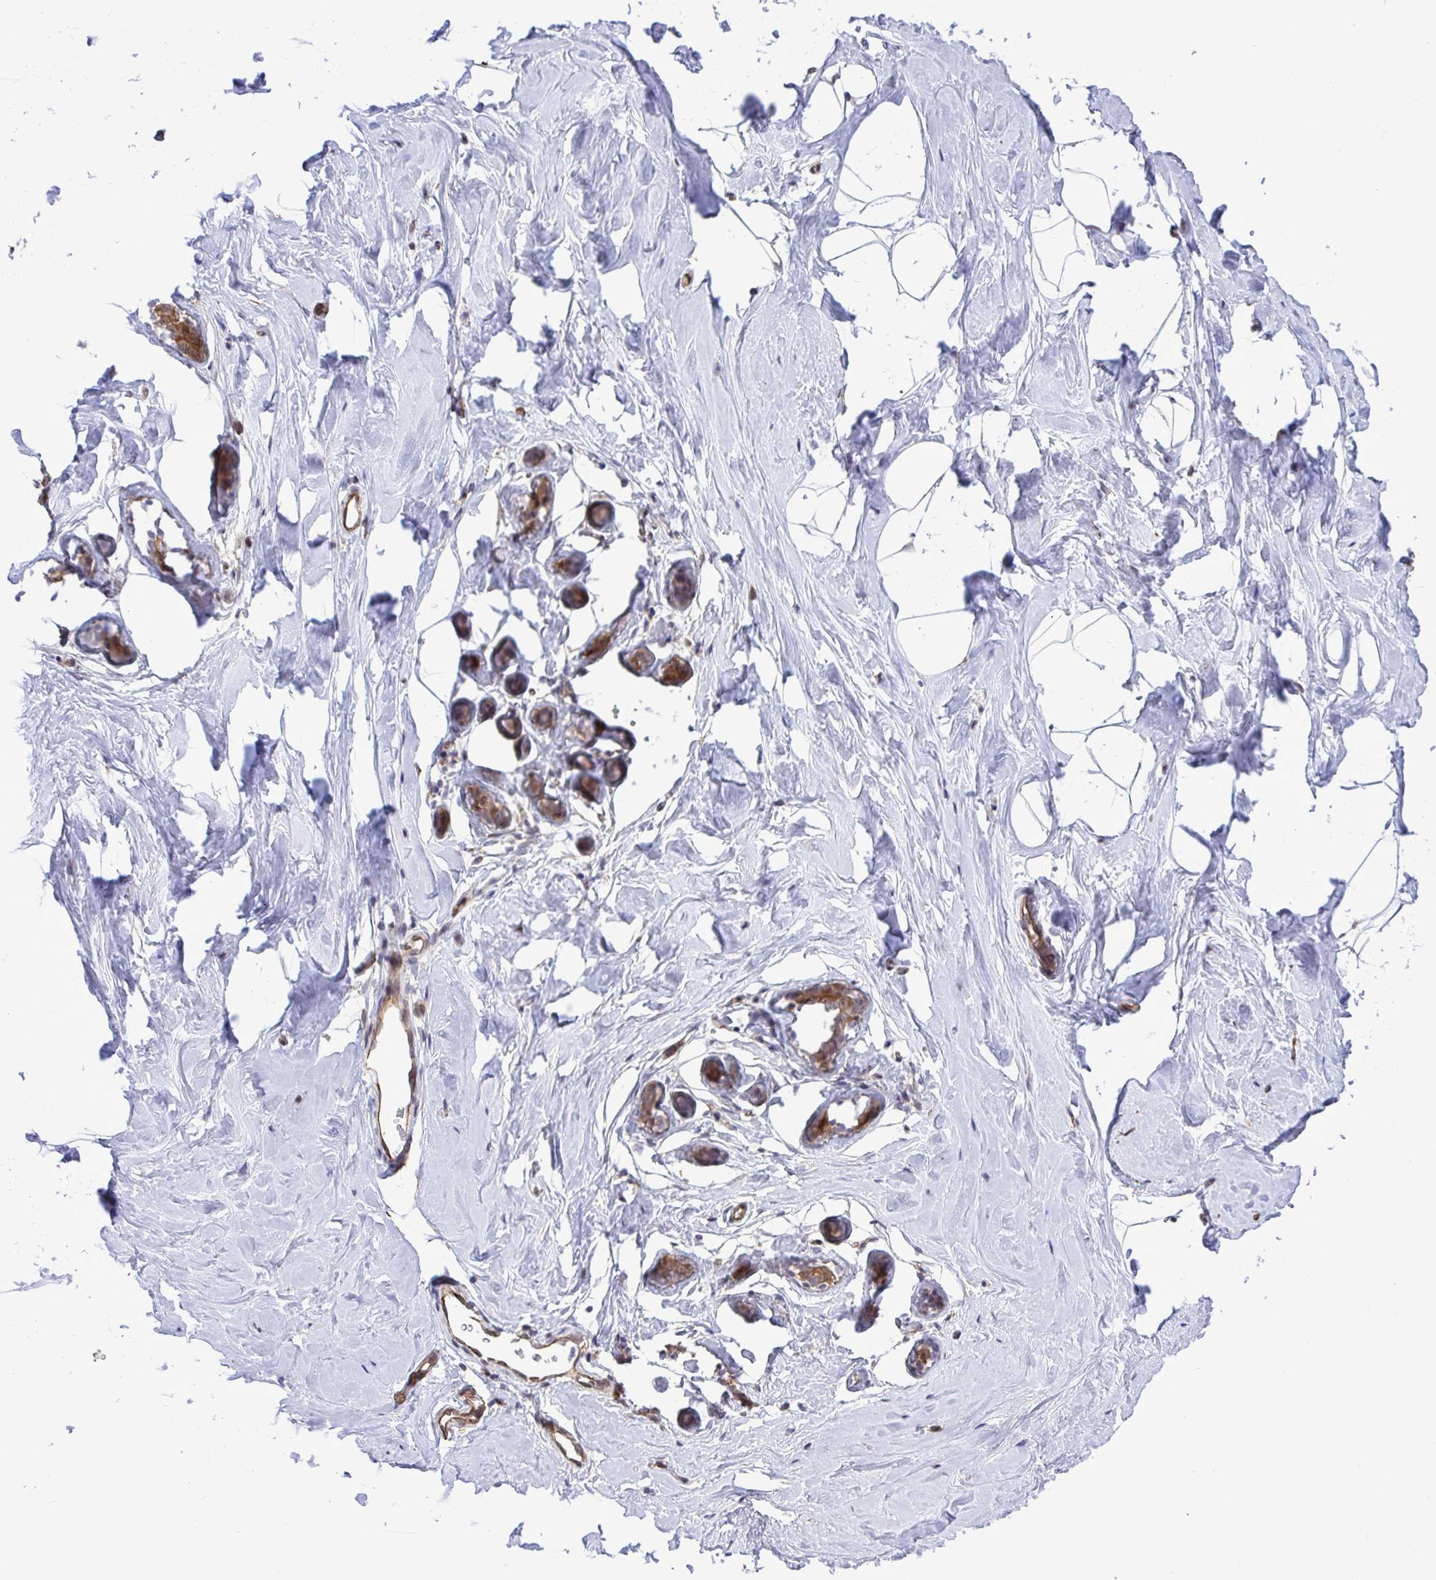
{"staining": {"intensity": "negative", "quantity": "none", "location": "none"}, "tissue": "breast", "cell_type": "Adipocytes", "image_type": "normal", "snomed": [{"axis": "morphology", "description": "Normal tissue, NOS"}, {"axis": "topography", "description": "Breast"}], "caption": "DAB immunohistochemical staining of unremarkable human breast exhibits no significant staining in adipocytes. The staining is performed using DAB (3,3'-diaminobenzidine) brown chromogen with nuclei counter-stained in using hematoxylin.", "gene": "RPS15", "patient": {"sex": "female", "age": 32}}